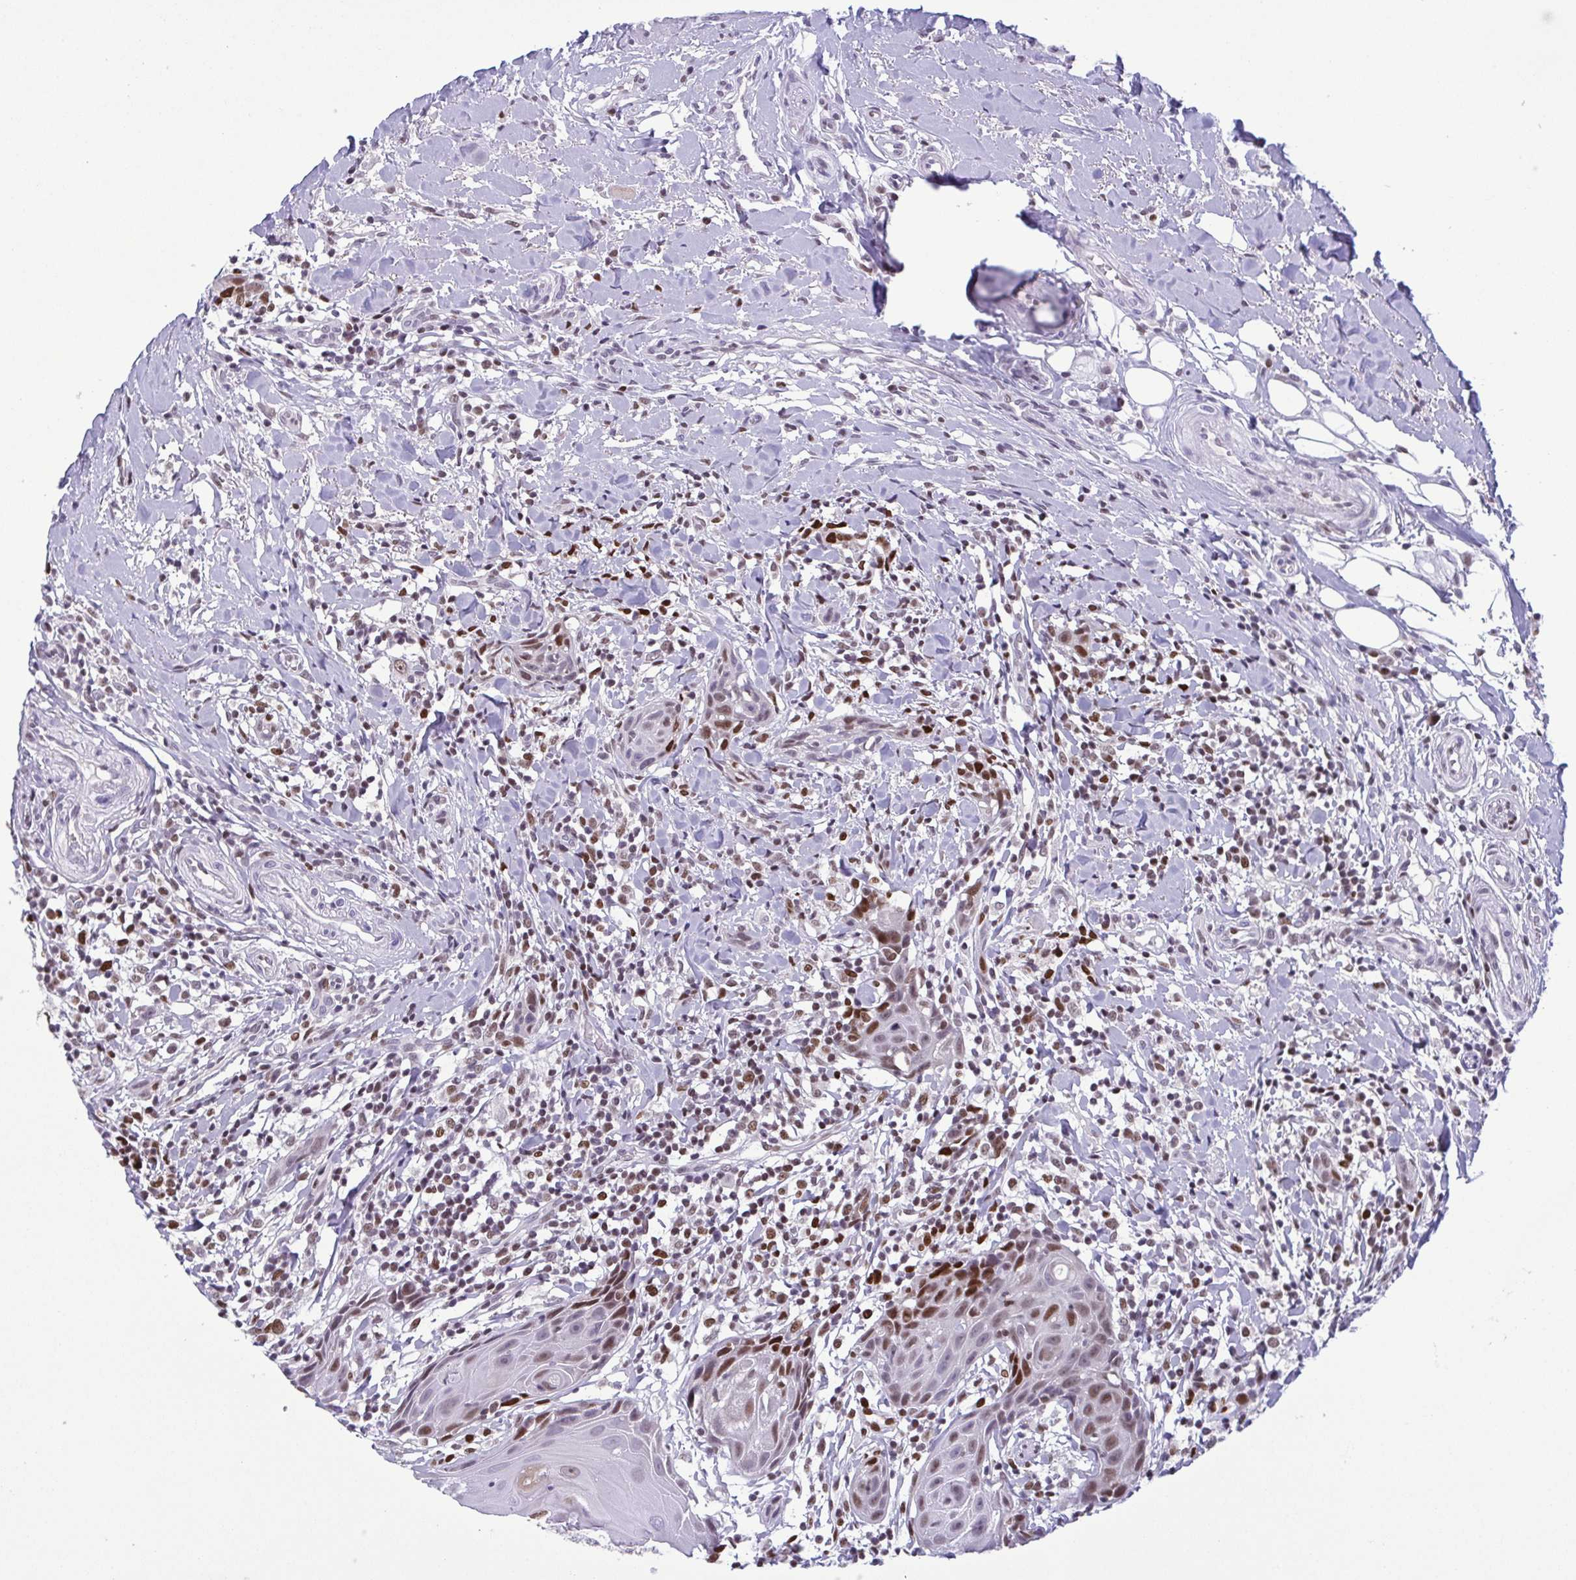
{"staining": {"intensity": "moderate", "quantity": "25%-75%", "location": "nuclear"}, "tissue": "head and neck cancer", "cell_type": "Tumor cells", "image_type": "cancer", "snomed": [{"axis": "morphology", "description": "Squamous cell carcinoma, NOS"}, {"axis": "topography", "description": "Oral tissue"}, {"axis": "topography", "description": "Head-Neck"}], "caption": "Head and neck squamous cell carcinoma tissue displays moderate nuclear staining in about 25%-75% of tumor cells", "gene": "IRF1", "patient": {"sex": "male", "age": 49}}